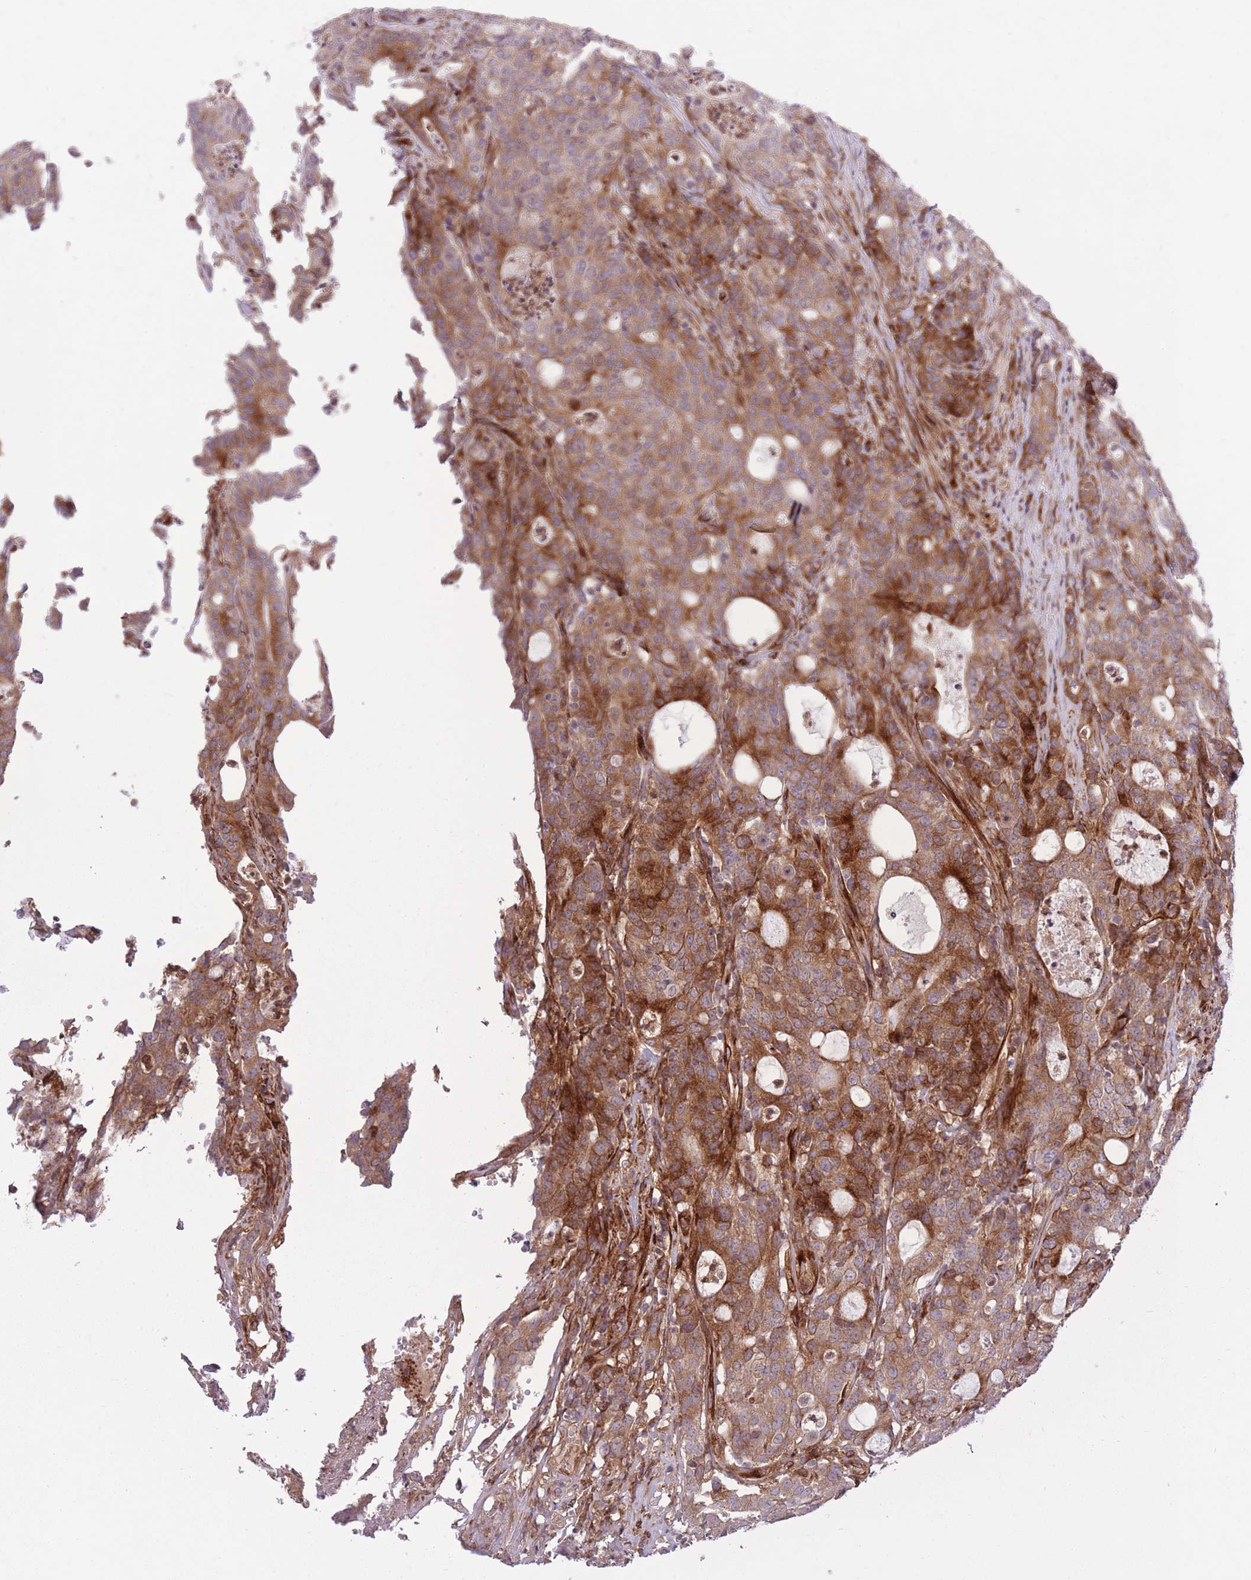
{"staining": {"intensity": "moderate", "quantity": "25%-75%", "location": "cytoplasmic/membranous"}, "tissue": "colorectal cancer", "cell_type": "Tumor cells", "image_type": "cancer", "snomed": [{"axis": "morphology", "description": "Adenocarcinoma, NOS"}, {"axis": "topography", "description": "Colon"}], "caption": "Immunohistochemical staining of colorectal cancer (adenocarcinoma) shows medium levels of moderate cytoplasmic/membranous expression in approximately 25%-75% of tumor cells.", "gene": "CISH", "patient": {"sex": "male", "age": 83}}